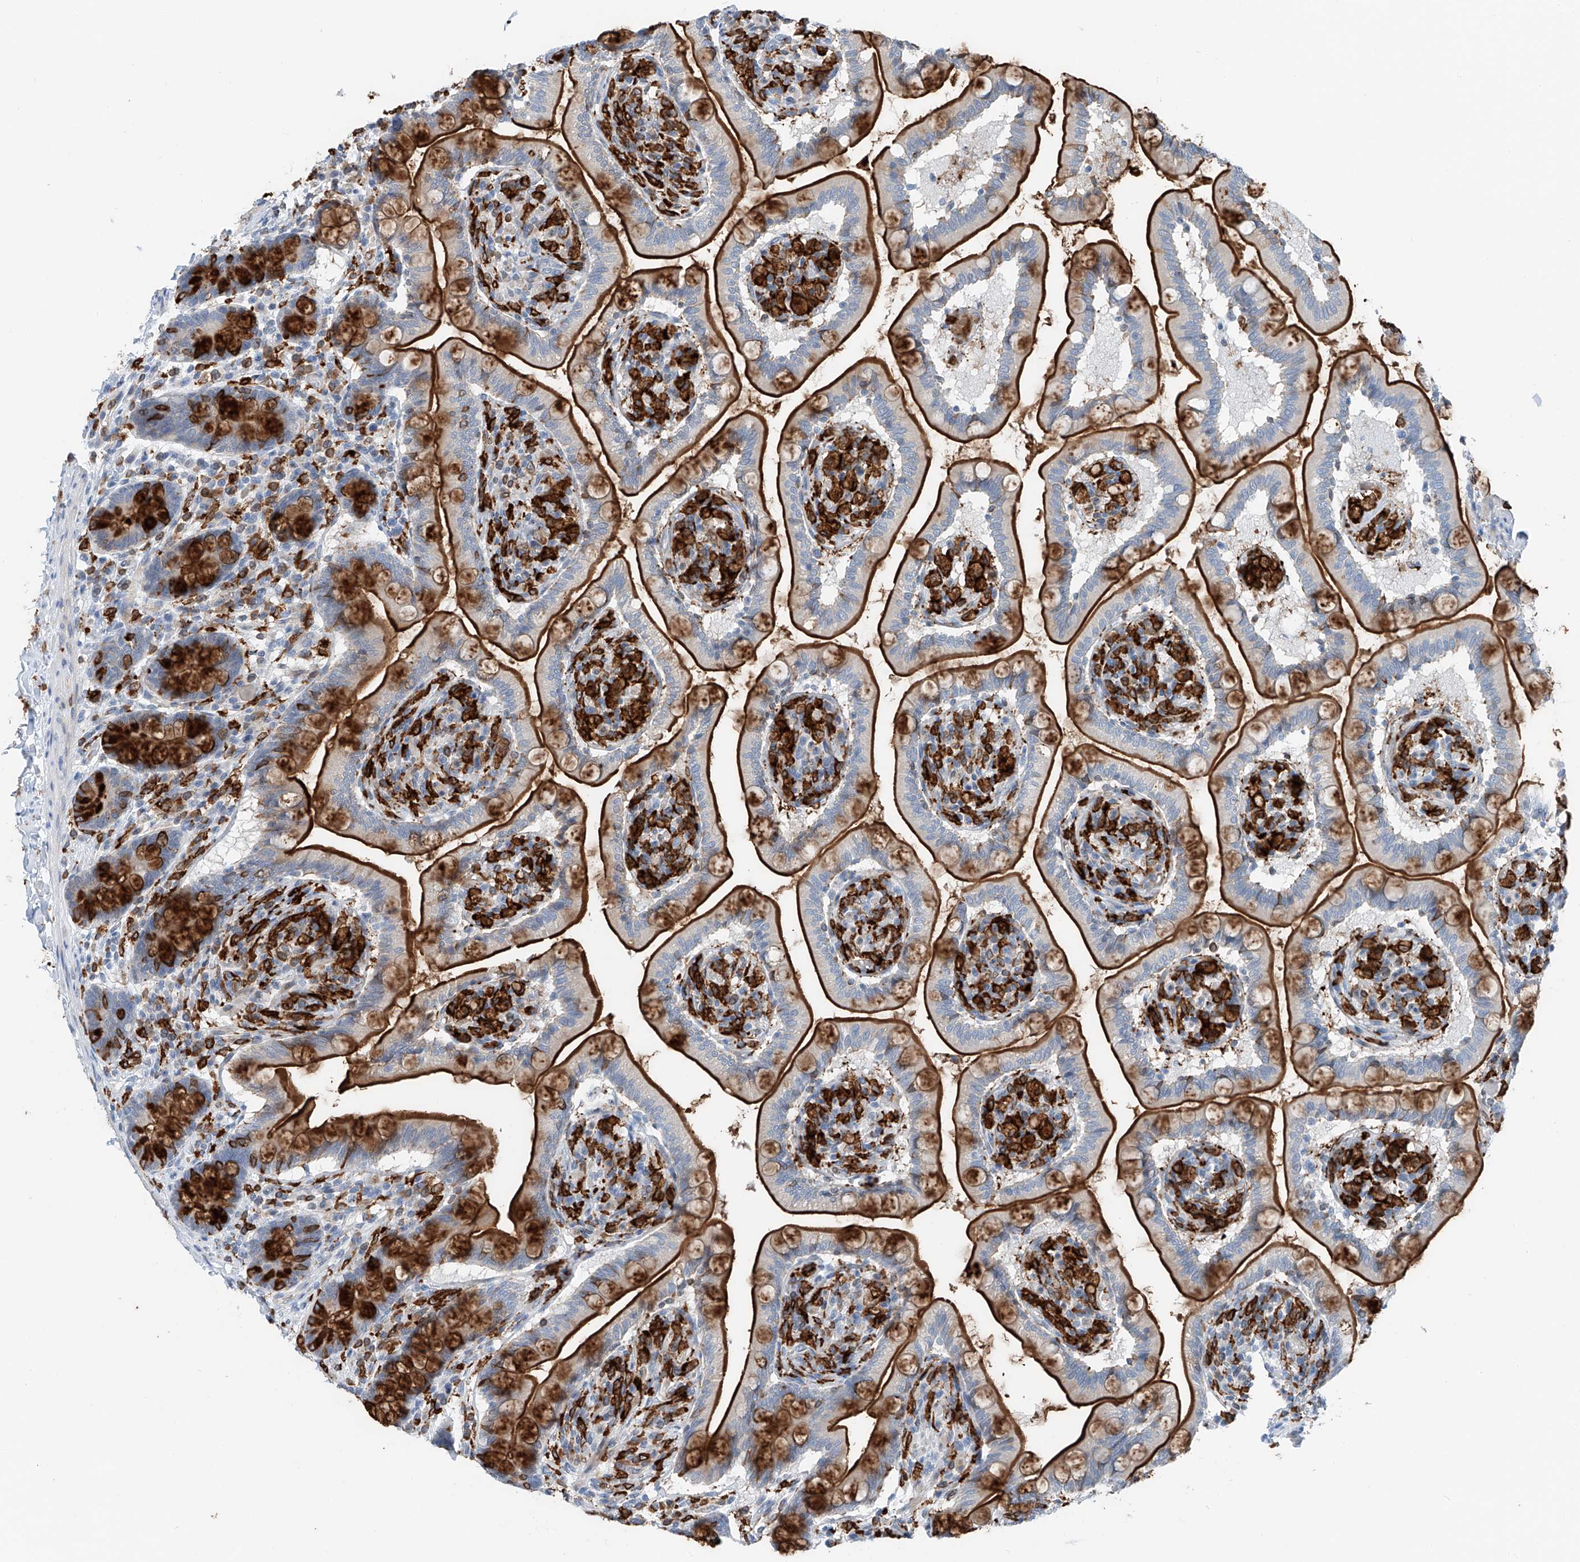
{"staining": {"intensity": "strong", "quantity": "25%-75%", "location": "cytoplasmic/membranous"}, "tissue": "small intestine", "cell_type": "Glandular cells", "image_type": "normal", "snomed": [{"axis": "morphology", "description": "Normal tissue, NOS"}, {"axis": "topography", "description": "Small intestine"}], "caption": "Small intestine stained for a protein (brown) exhibits strong cytoplasmic/membranous positive positivity in about 25%-75% of glandular cells.", "gene": "TBXAS1", "patient": {"sex": "female", "age": 64}}